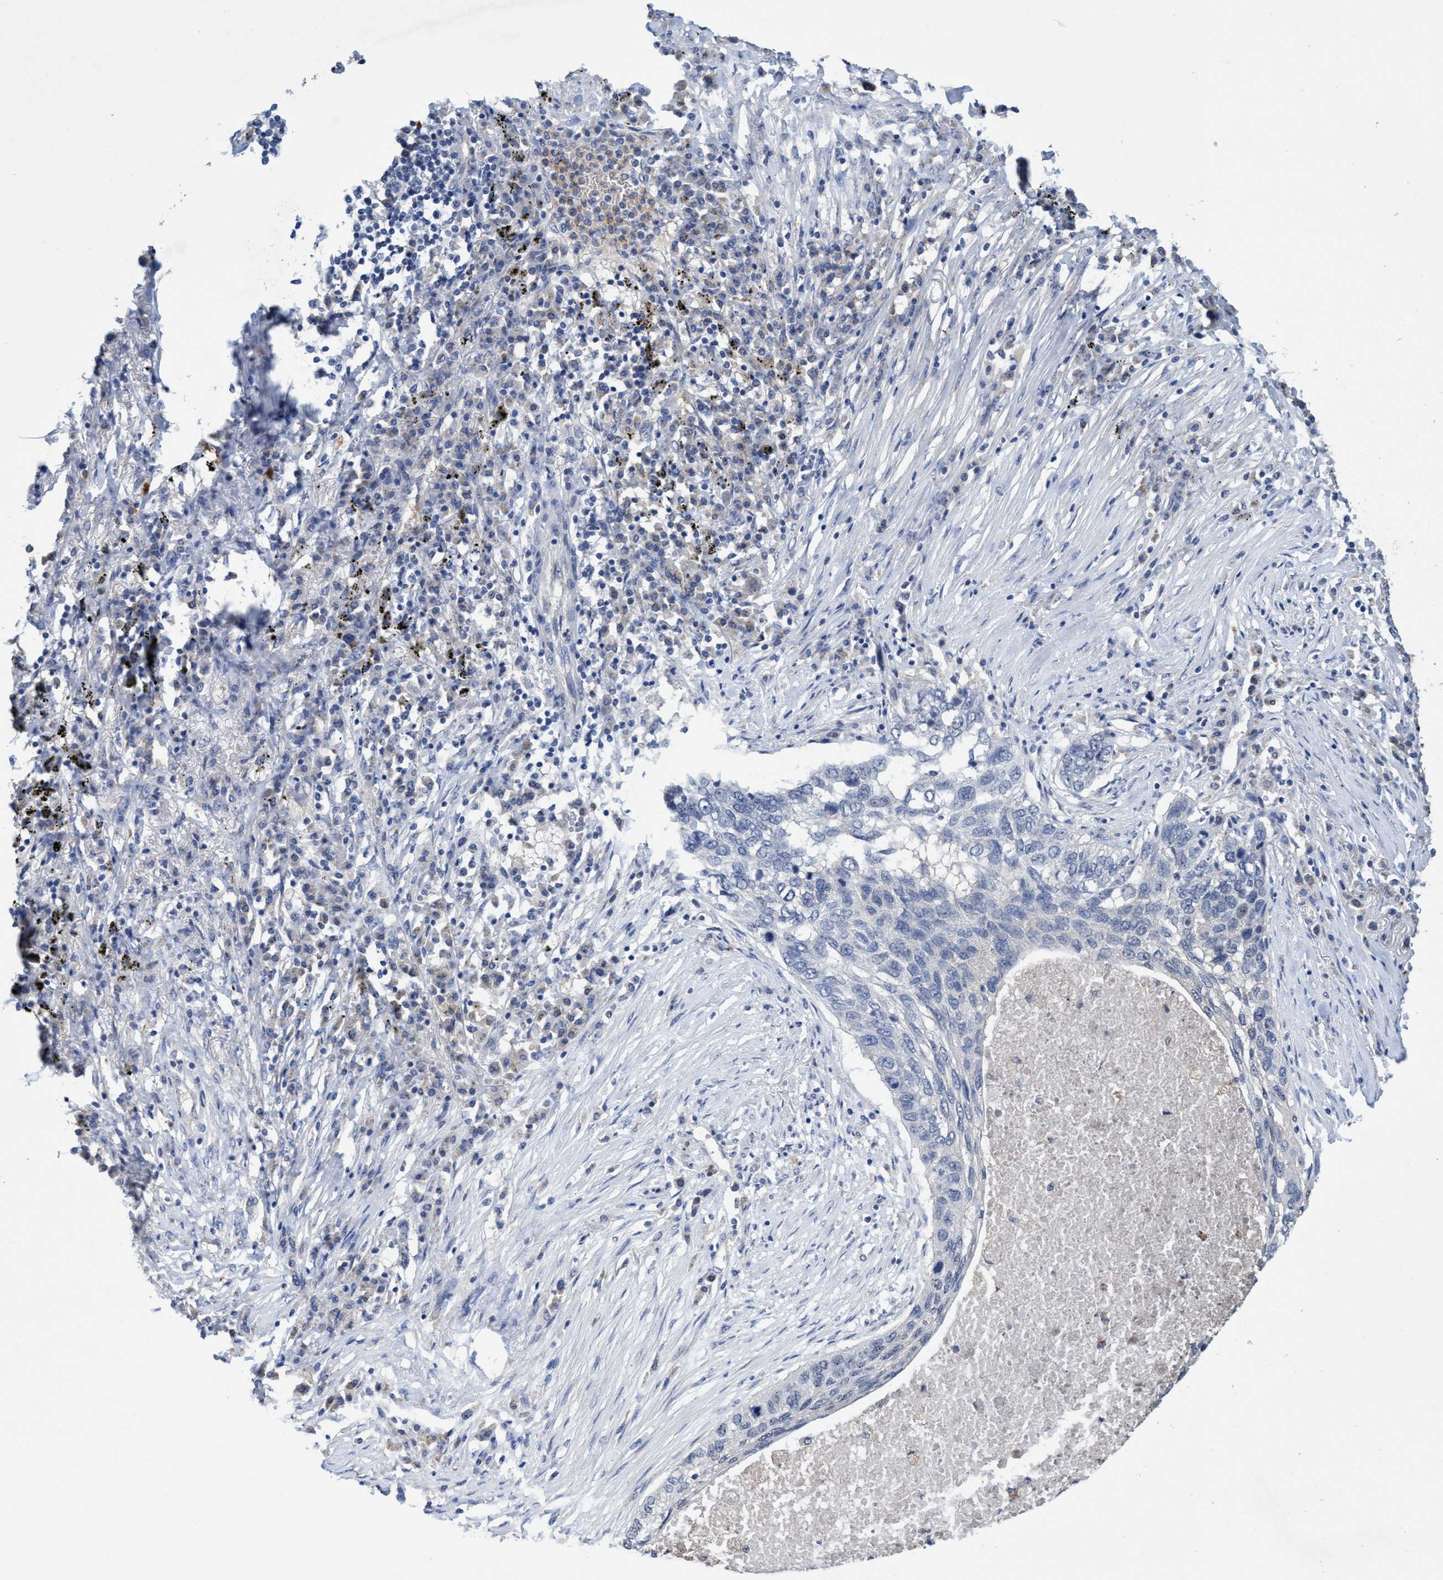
{"staining": {"intensity": "negative", "quantity": "none", "location": "none"}, "tissue": "lung cancer", "cell_type": "Tumor cells", "image_type": "cancer", "snomed": [{"axis": "morphology", "description": "Squamous cell carcinoma, NOS"}, {"axis": "topography", "description": "Lung"}], "caption": "Immunohistochemical staining of human lung squamous cell carcinoma demonstrates no significant staining in tumor cells. (DAB immunohistochemistry visualized using brightfield microscopy, high magnification).", "gene": "SEMA4D", "patient": {"sex": "female", "age": 63}}